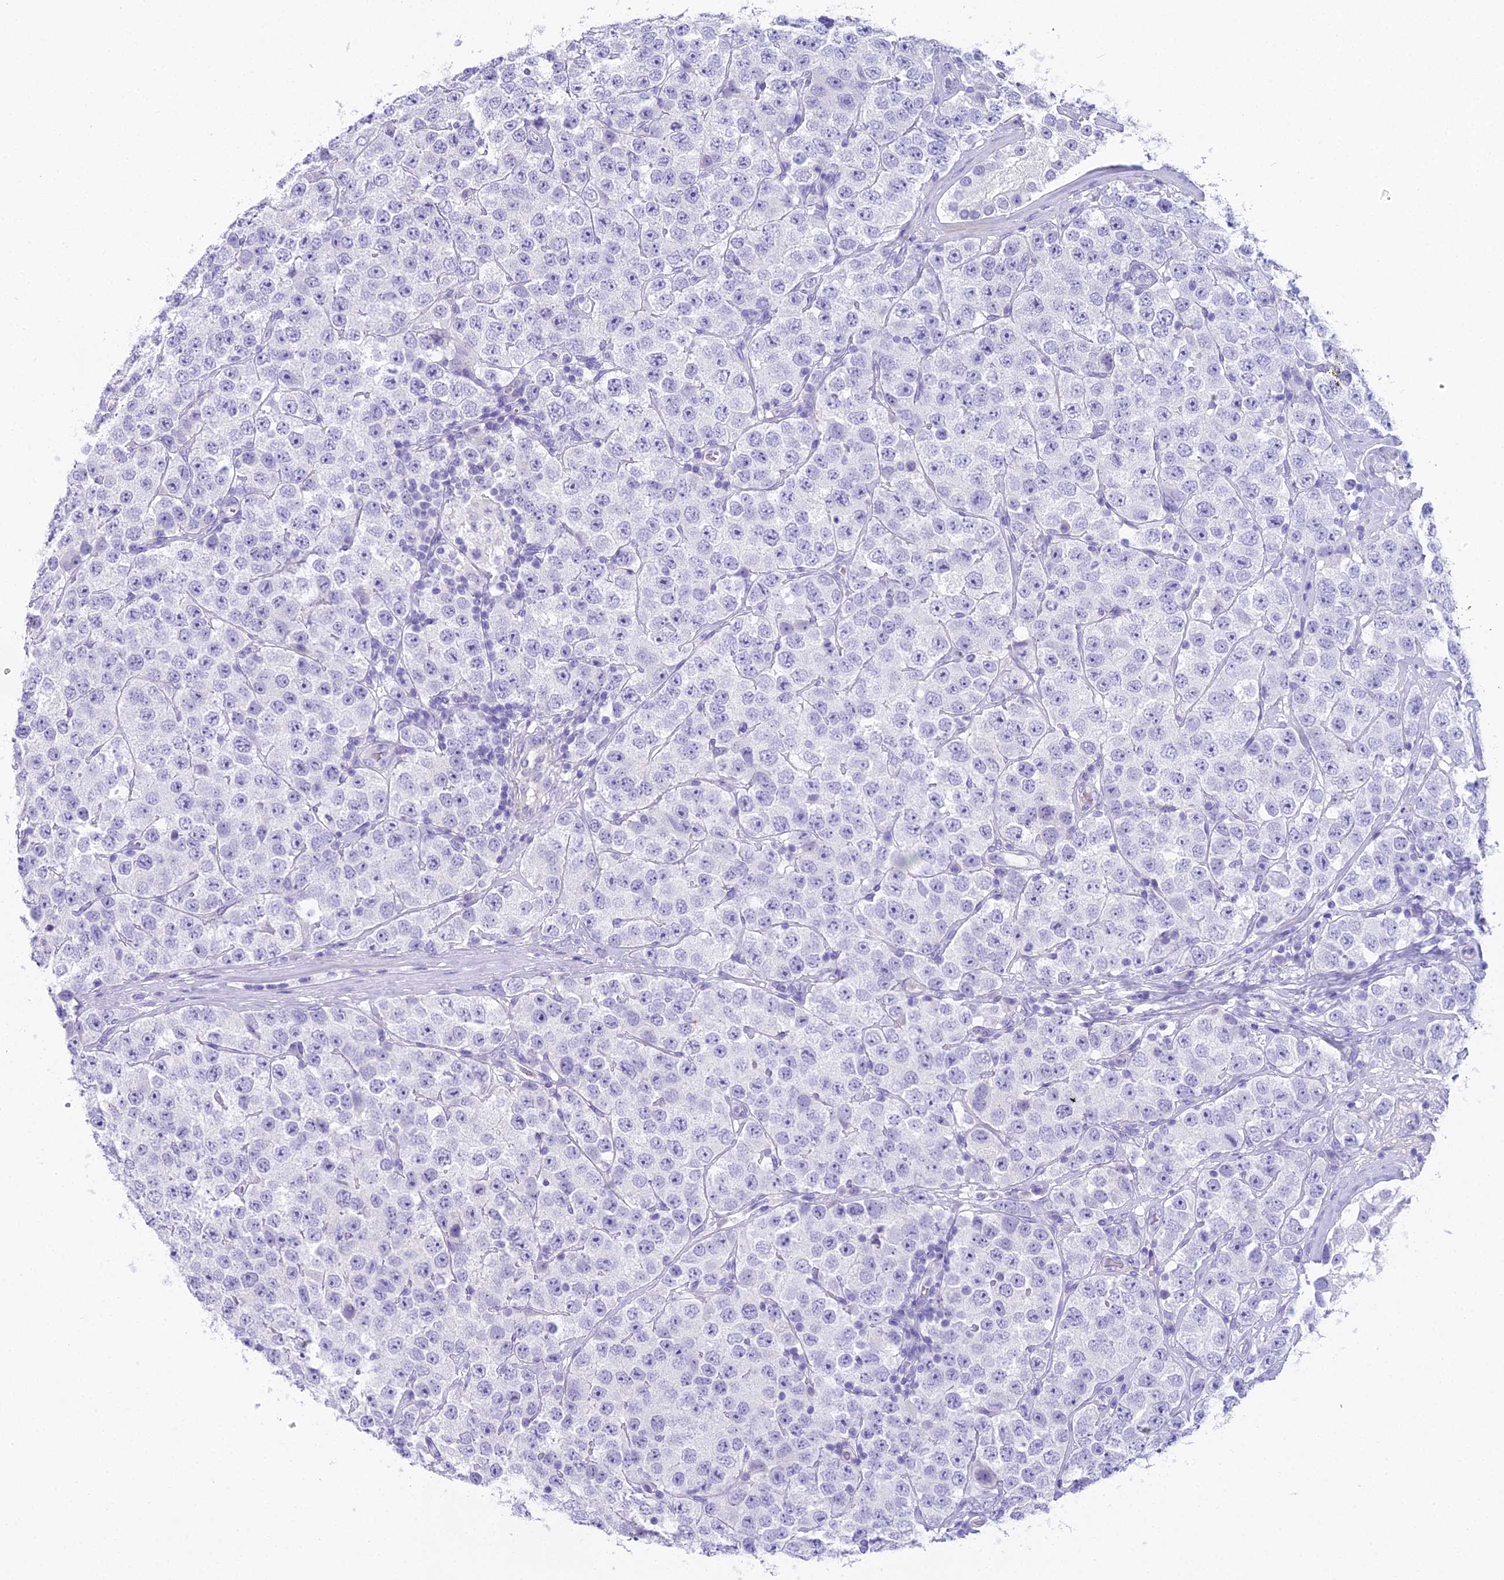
{"staining": {"intensity": "negative", "quantity": "none", "location": "none"}, "tissue": "testis cancer", "cell_type": "Tumor cells", "image_type": "cancer", "snomed": [{"axis": "morphology", "description": "Seminoma, NOS"}, {"axis": "topography", "description": "Testis"}], "caption": "There is no significant expression in tumor cells of testis seminoma.", "gene": "UNC80", "patient": {"sex": "male", "age": 28}}